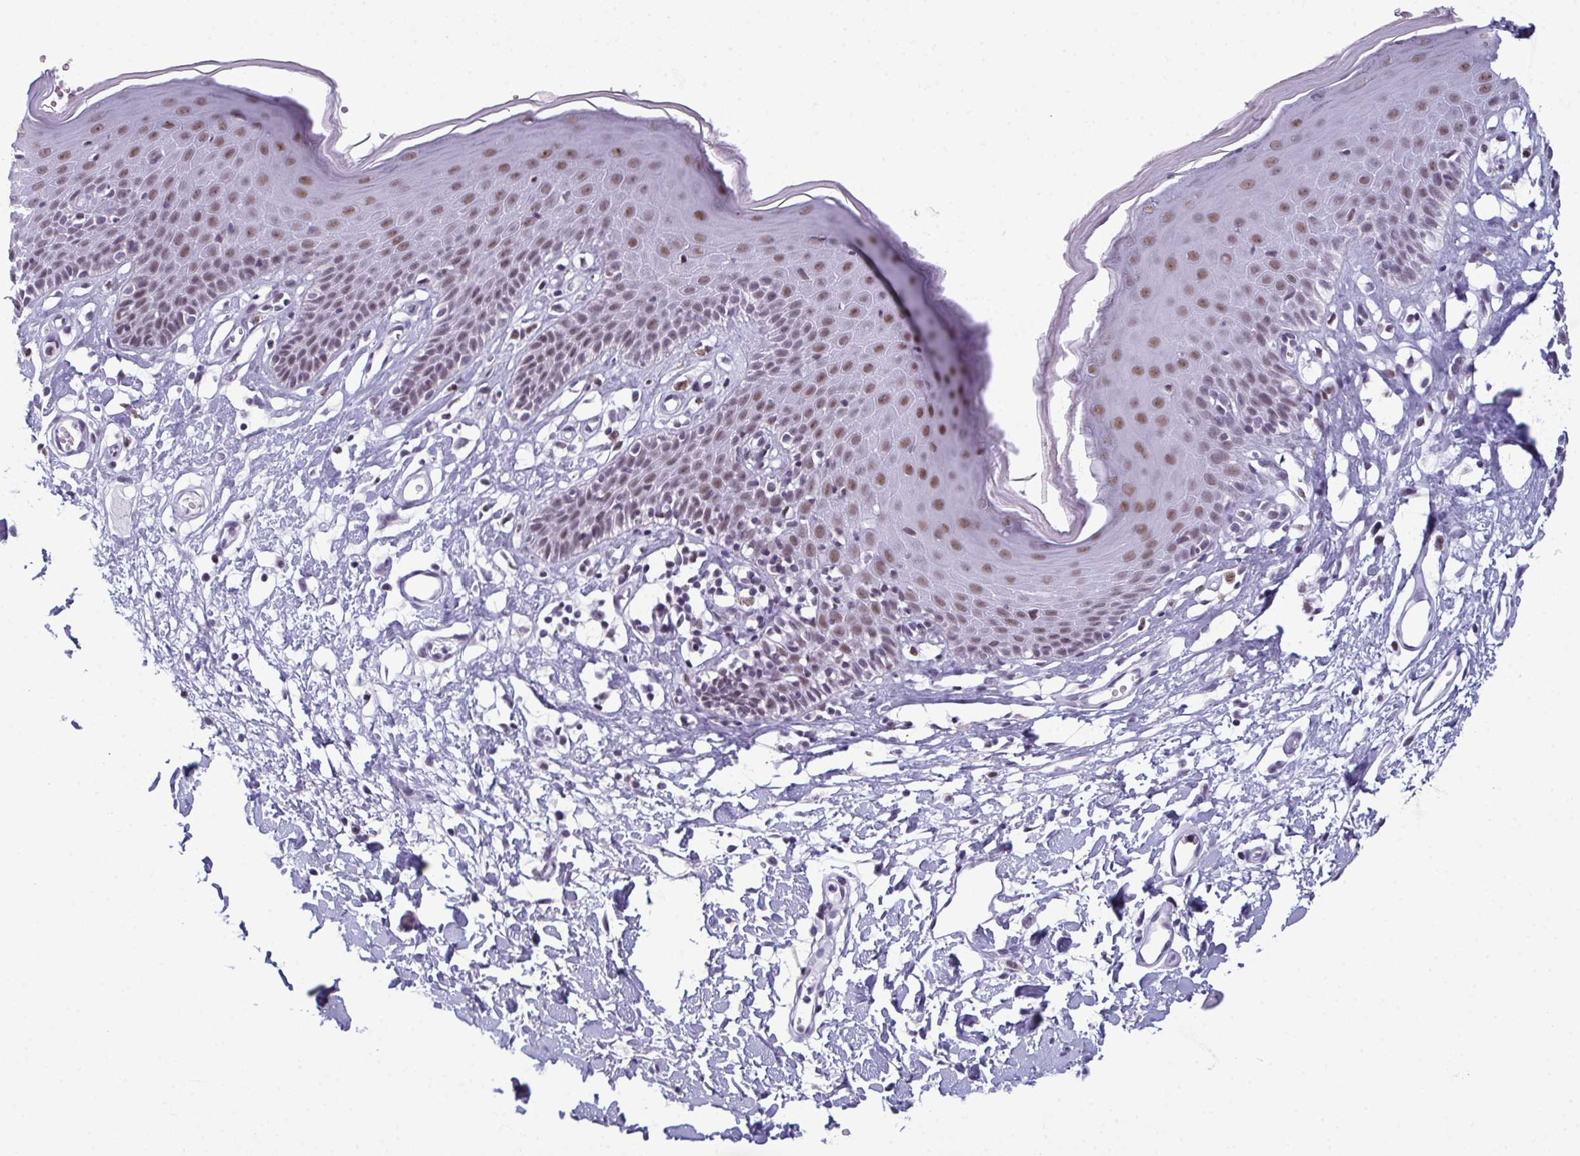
{"staining": {"intensity": "moderate", "quantity": "25%-75%", "location": "nuclear"}, "tissue": "skin", "cell_type": "Epidermal cells", "image_type": "normal", "snomed": [{"axis": "morphology", "description": "Normal tissue, NOS"}, {"axis": "topography", "description": "Vulva"}], "caption": "IHC (DAB (3,3'-diaminobenzidine)) staining of benign human skin demonstrates moderate nuclear protein expression in about 25%-75% of epidermal cells.", "gene": "RBM7", "patient": {"sex": "female", "age": 68}}